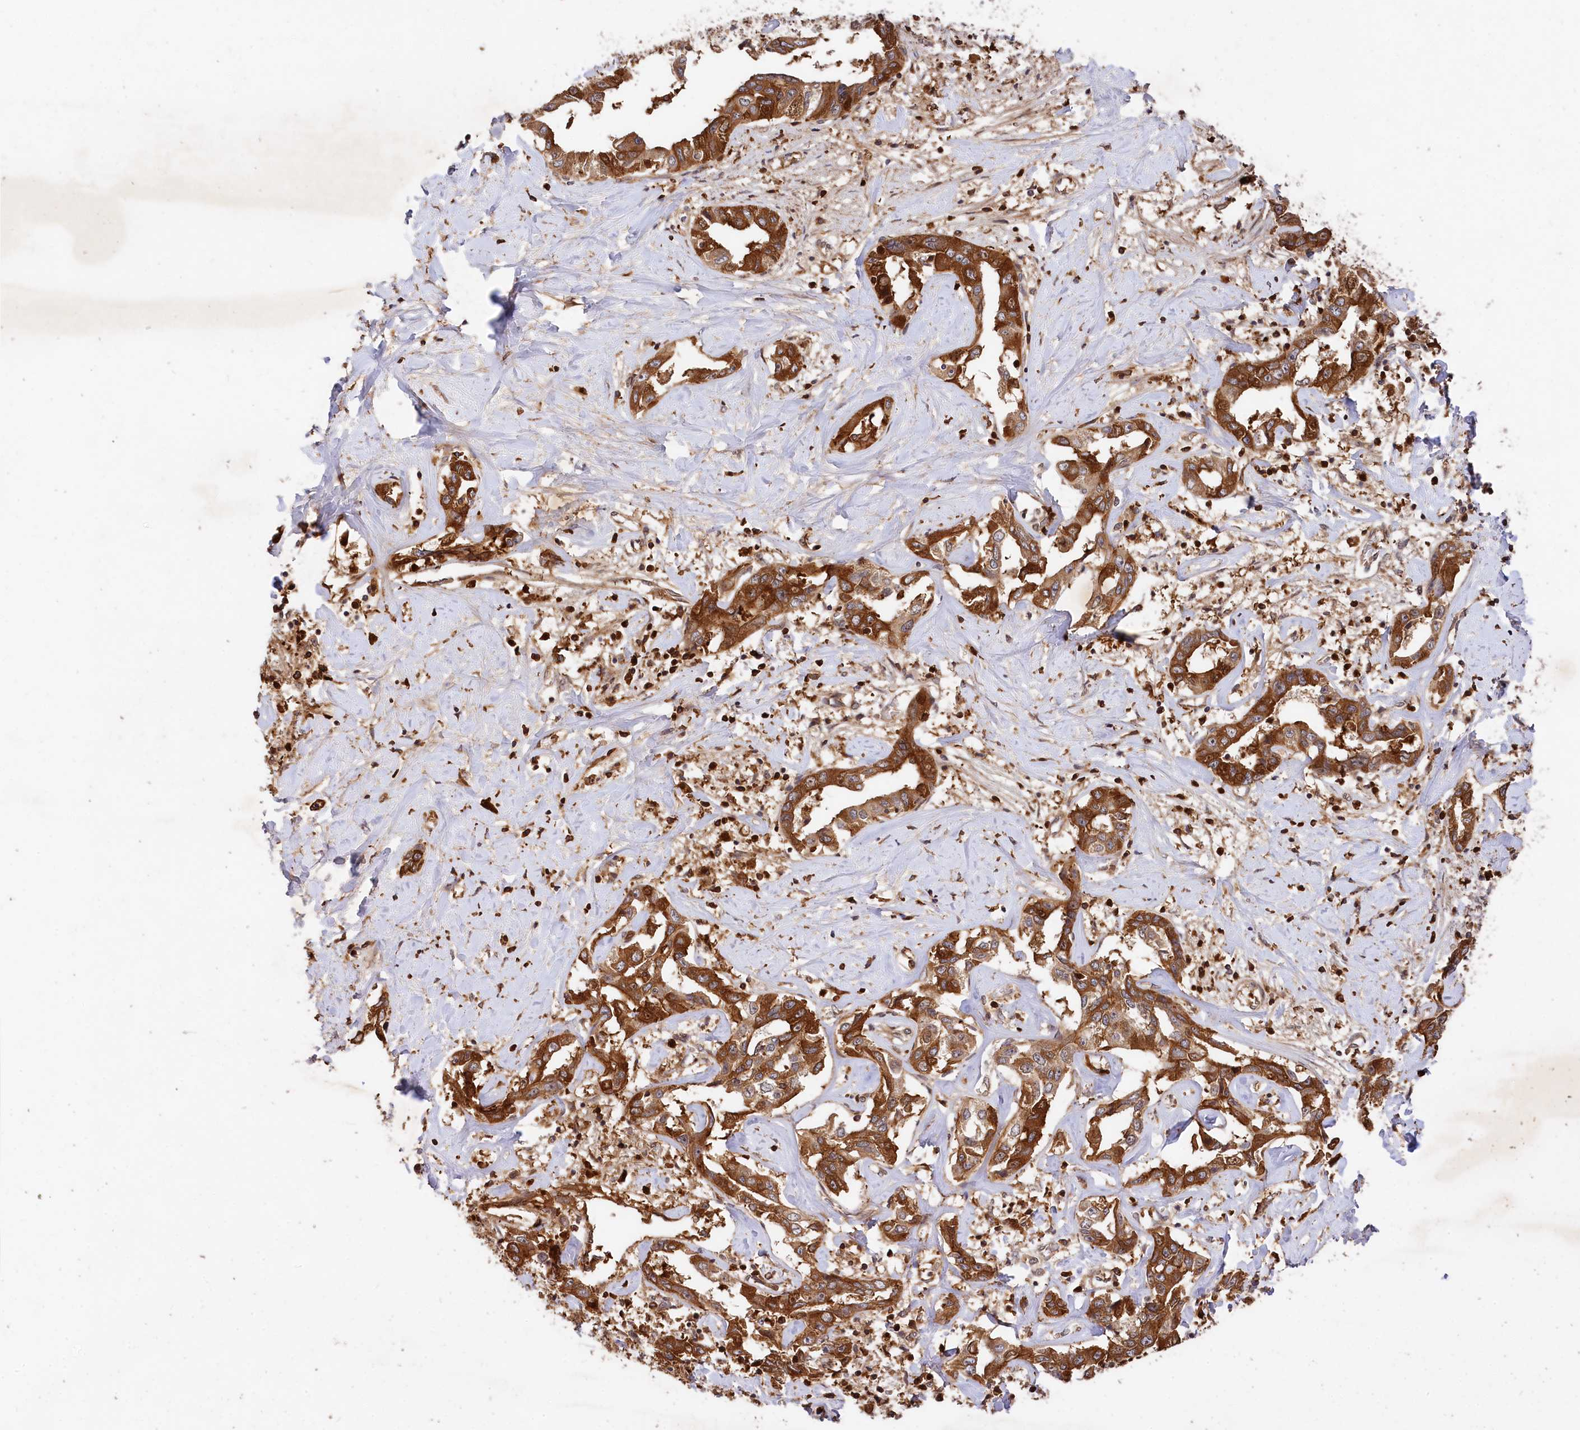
{"staining": {"intensity": "strong", "quantity": ">75%", "location": "cytoplasmic/membranous"}, "tissue": "liver cancer", "cell_type": "Tumor cells", "image_type": "cancer", "snomed": [{"axis": "morphology", "description": "Cholangiocarcinoma"}, {"axis": "topography", "description": "Liver"}], "caption": "The micrograph shows immunohistochemical staining of liver cancer (cholangiocarcinoma). There is strong cytoplasmic/membranous expression is identified in about >75% of tumor cells. The staining was performed using DAB (3,3'-diaminobenzidine) to visualize the protein expression in brown, while the nuclei were stained in blue with hematoxylin (Magnification: 20x).", "gene": "MCF2L2", "patient": {"sex": "male", "age": 59}}